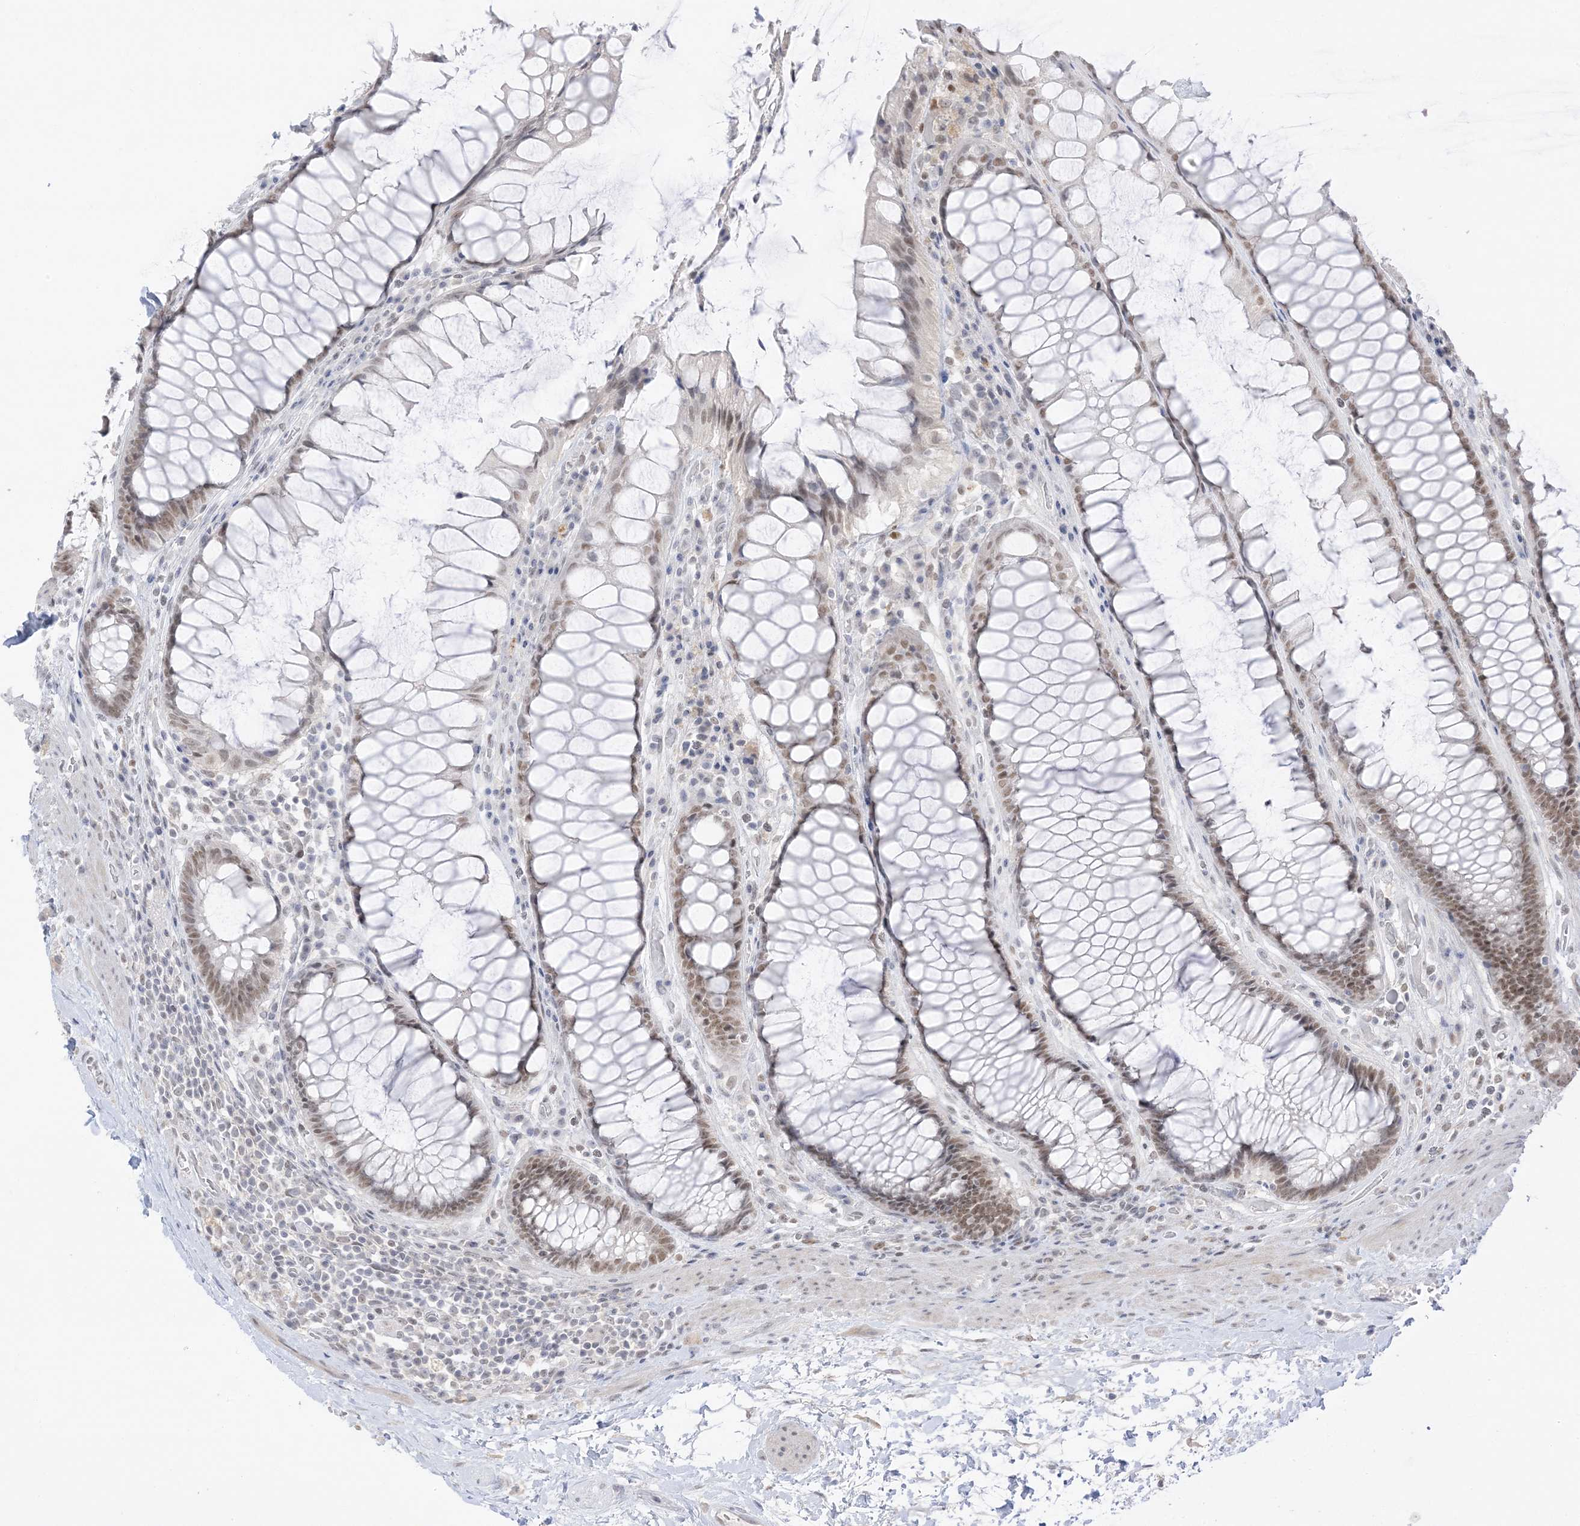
{"staining": {"intensity": "moderate", "quantity": "25%-75%", "location": "nuclear"}, "tissue": "rectum", "cell_type": "Glandular cells", "image_type": "normal", "snomed": [{"axis": "morphology", "description": "Normal tissue, NOS"}, {"axis": "topography", "description": "Rectum"}], "caption": "Immunohistochemical staining of normal human rectum demonstrates 25%-75% levels of moderate nuclear protein positivity in about 25%-75% of glandular cells.", "gene": "MSL3", "patient": {"sex": "male", "age": 64}}